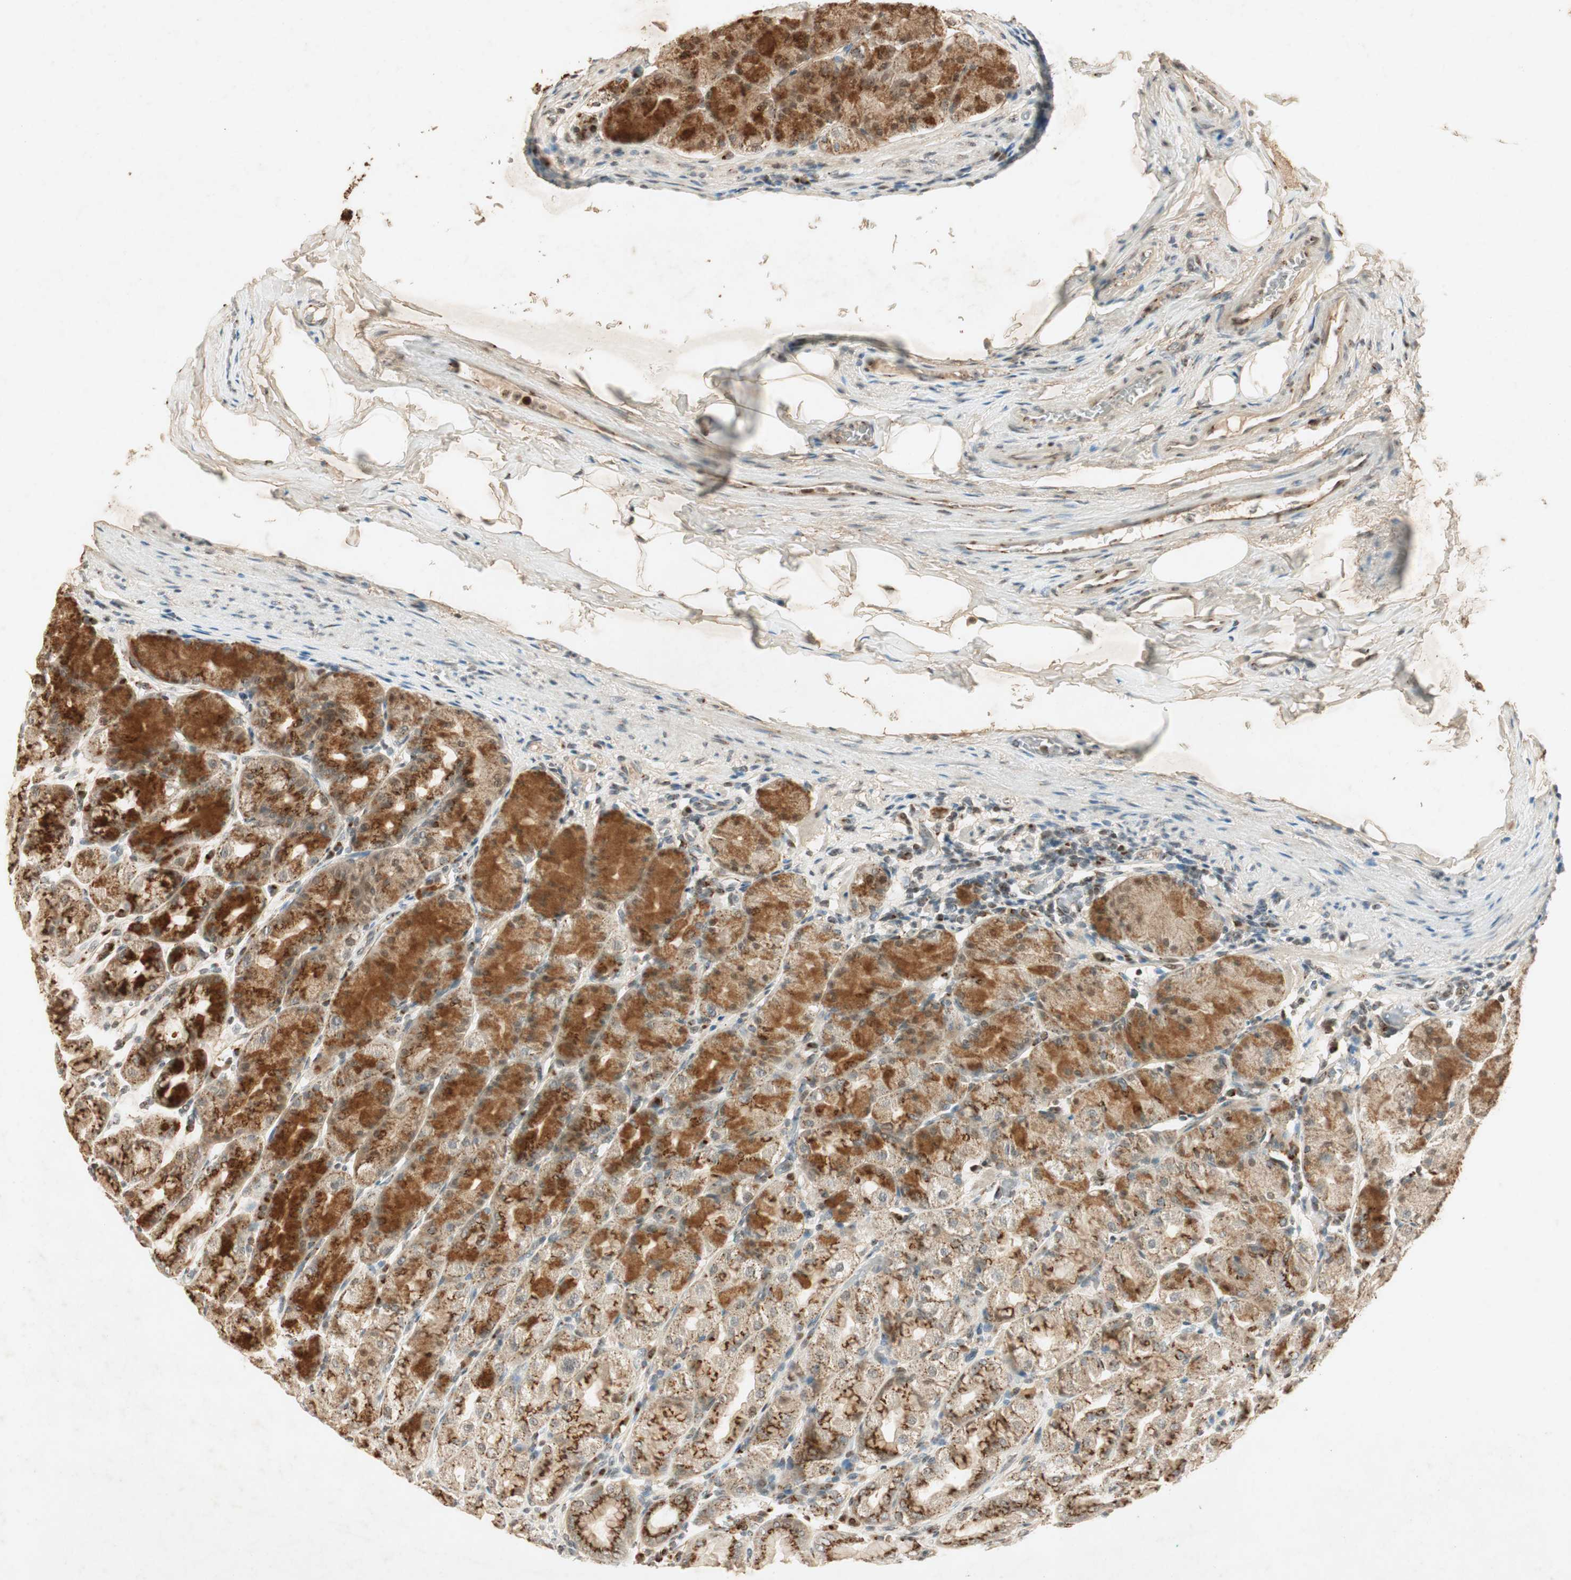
{"staining": {"intensity": "moderate", "quantity": ">75%", "location": "cytoplasmic/membranous"}, "tissue": "stomach", "cell_type": "Glandular cells", "image_type": "normal", "snomed": [{"axis": "morphology", "description": "Normal tissue, NOS"}, {"axis": "topography", "description": "Stomach, upper"}], "caption": "The image shows staining of normal stomach, revealing moderate cytoplasmic/membranous protein positivity (brown color) within glandular cells.", "gene": "NEO1", "patient": {"sex": "male", "age": 68}}